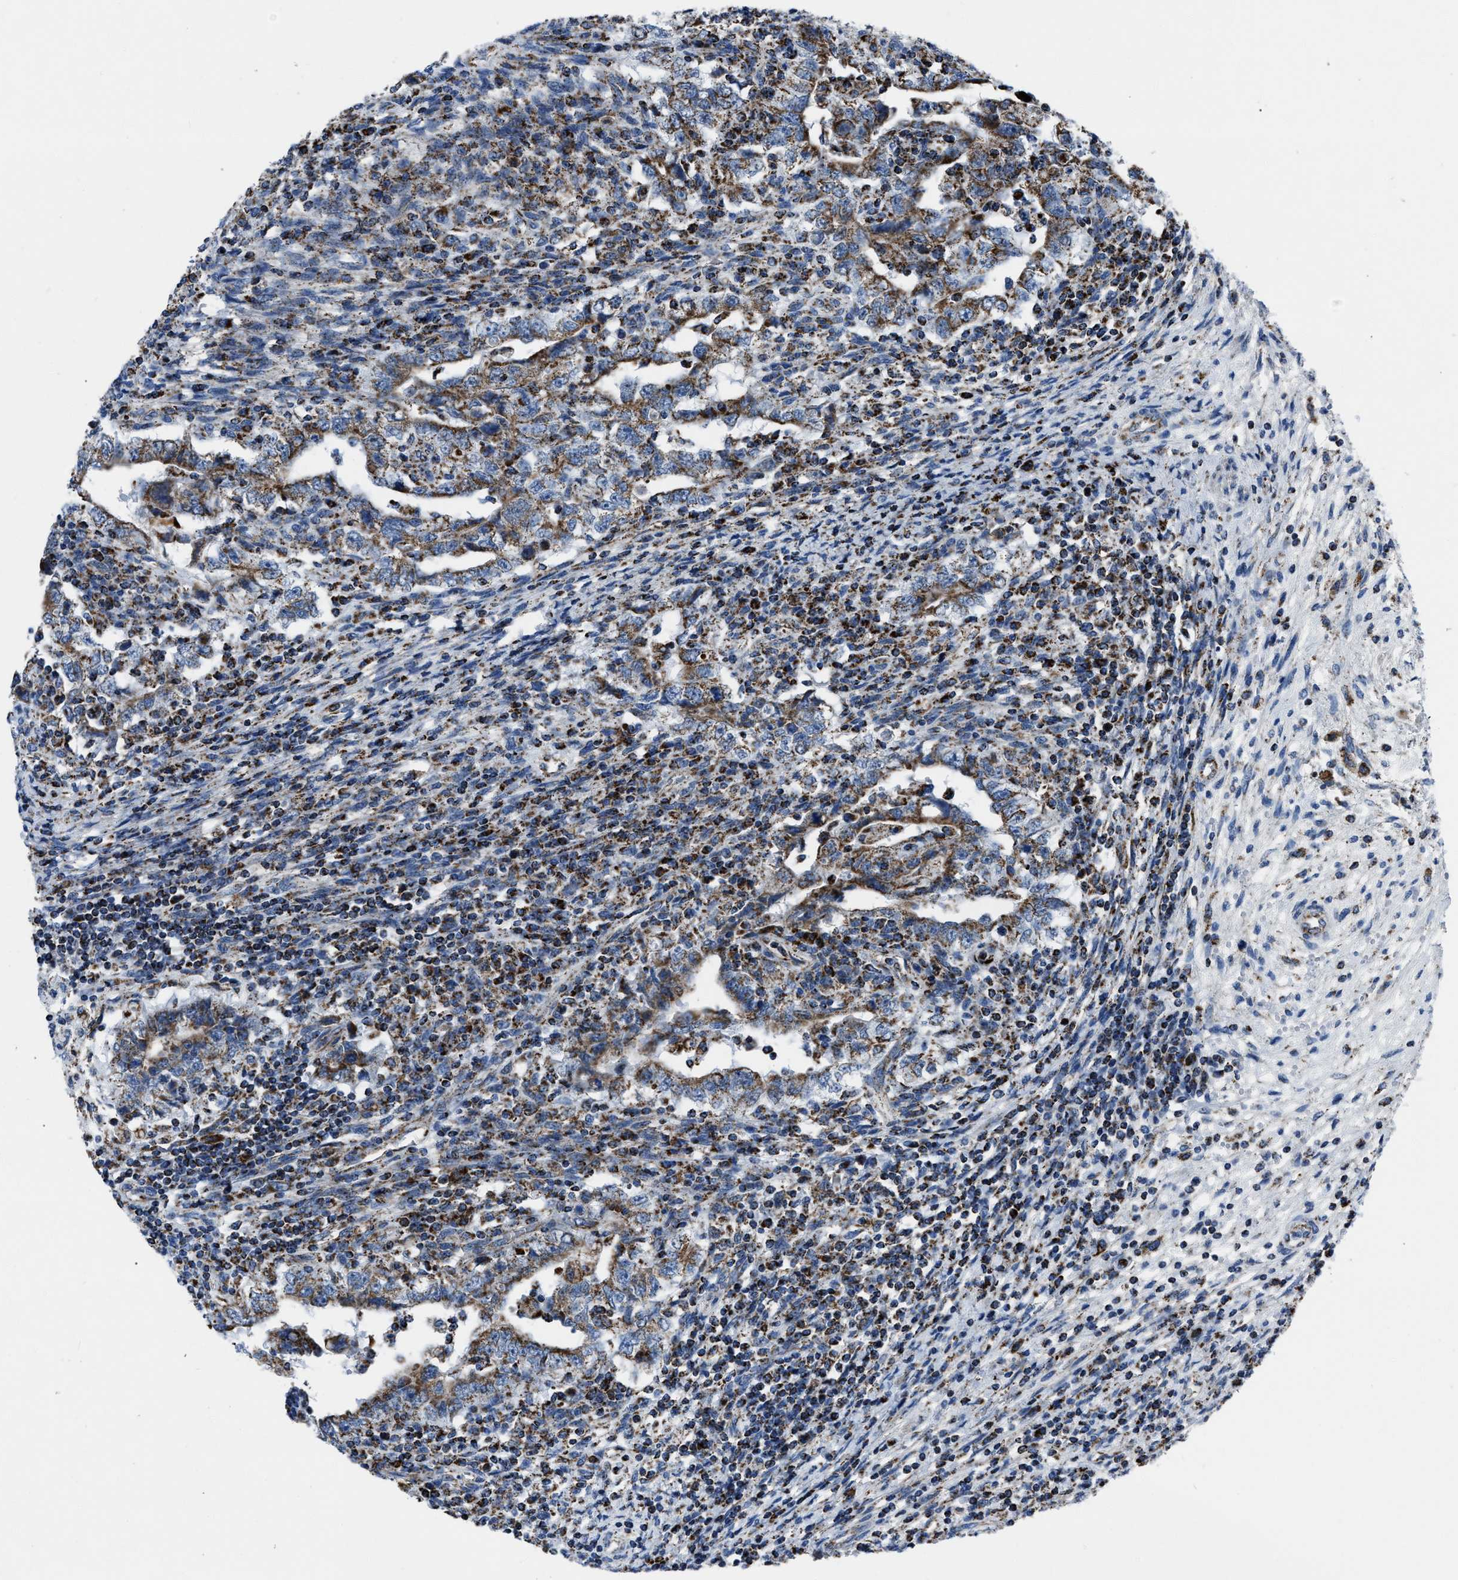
{"staining": {"intensity": "moderate", "quantity": ">75%", "location": "cytoplasmic/membranous"}, "tissue": "testis cancer", "cell_type": "Tumor cells", "image_type": "cancer", "snomed": [{"axis": "morphology", "description": "Carcinoma, Embryonal, NOS"}, {"axis": "topography", "description": "Testis"}], "caption": "A photomicrograph of human embryonal carcinoma (testis) stained for a protein demonstrates moderate cytoplasmic/membranous brown staining in tumor cells.", "gene": "NSD3", "patient": {"sex": "male", "age": 26}}